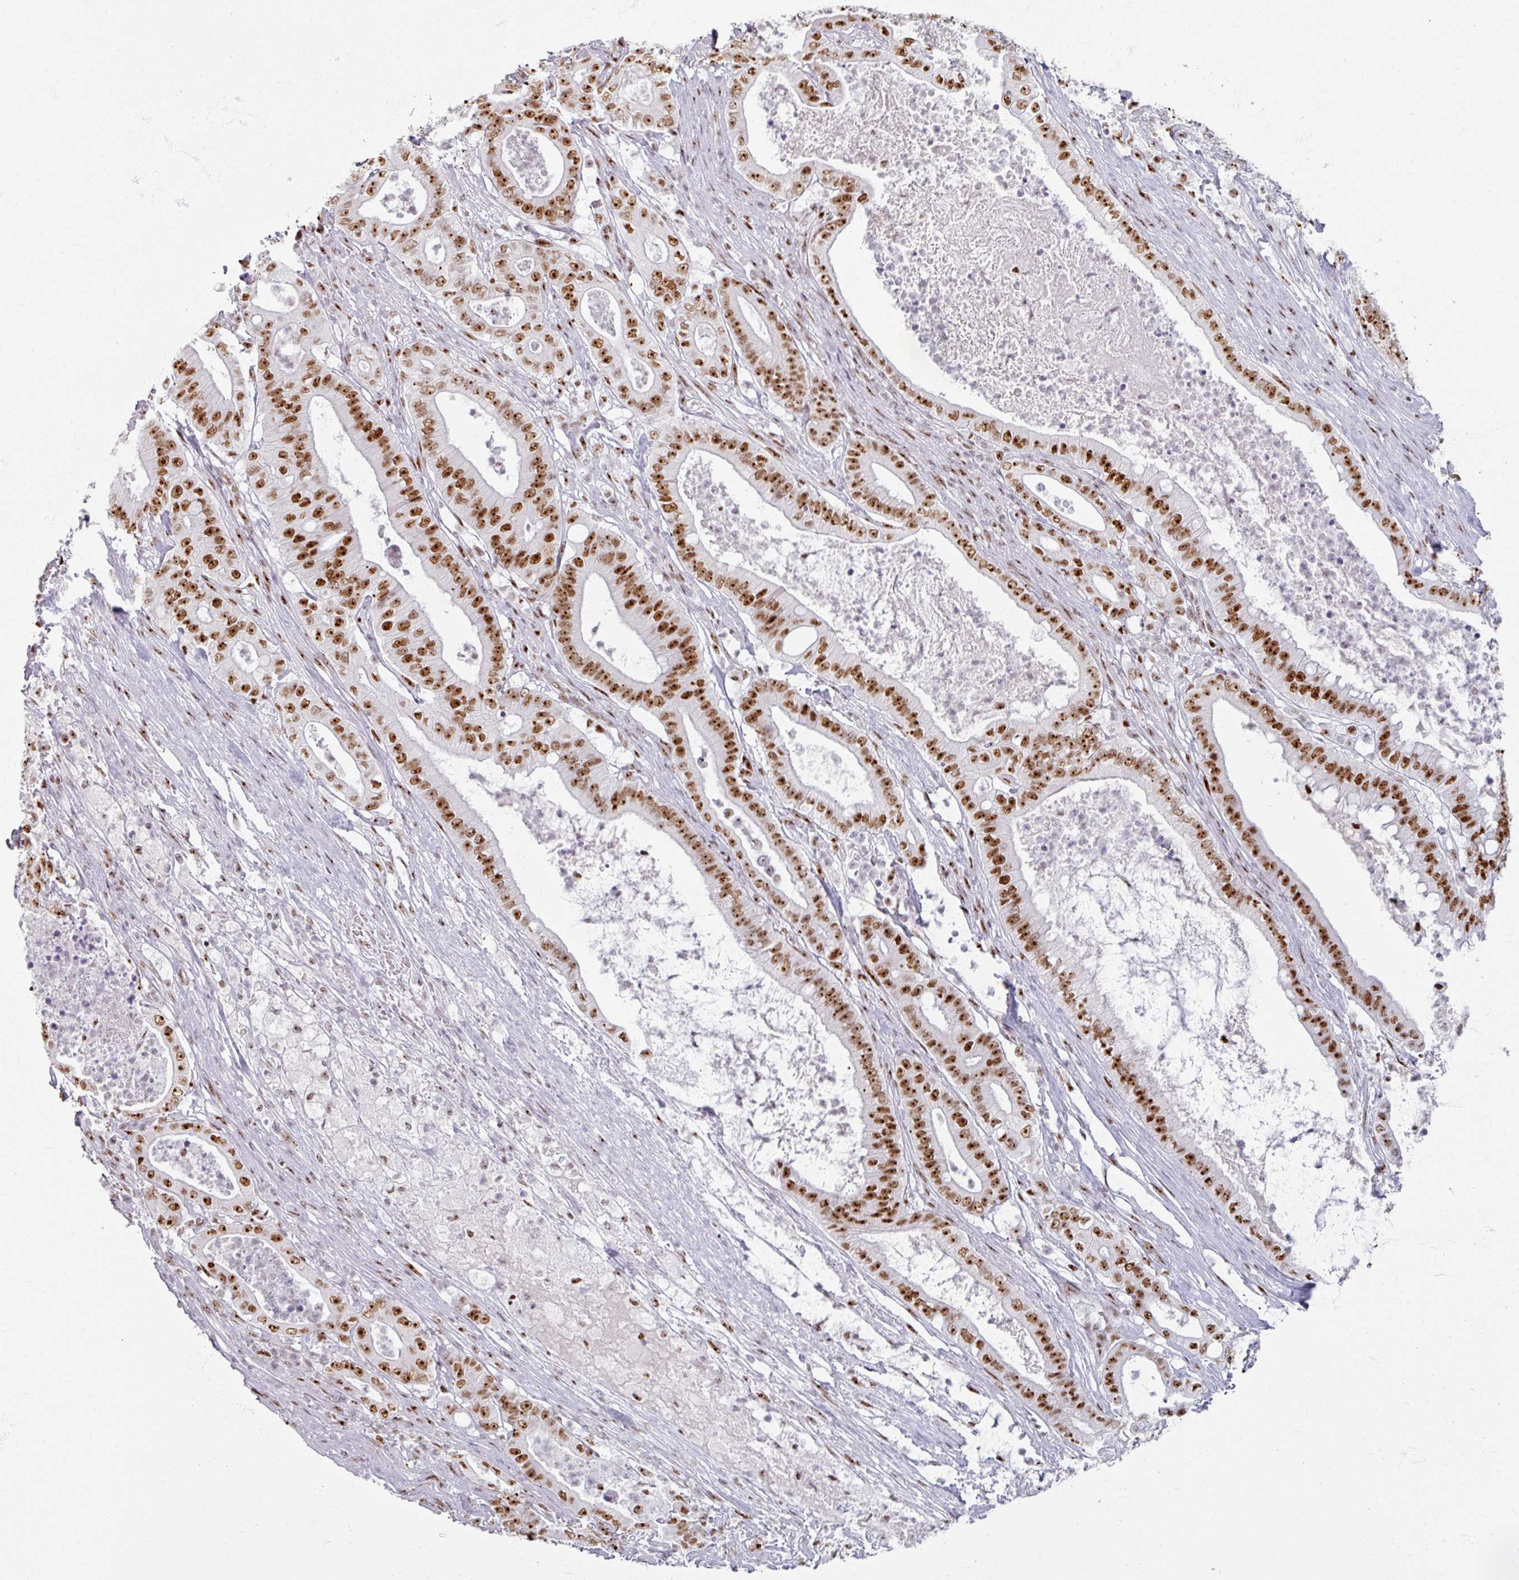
{"staining": {"intensity": "strong", "quantity": ">75%", "location": "nuclear"}, "tissue": "pancreatic cancer", "cell_type": "Tumor cells", "image_type": "cancer", "snomed": [{"axis": "morphology", "description": "Adenocarcinoma, NOS"}, {"axis": "topography", "description": "Pancreas"}], "caption": "Immunohistochemical staining of human adenocarcinoma (pancreatic) demonstrates high levels of strong nuclear expression in approximately >75% of tumor cells. (DAB IHC, brown staining for protein, blue staining for nuclei).", "gene": "ADAR", "patient": {"sex": "male", "age": 71}}